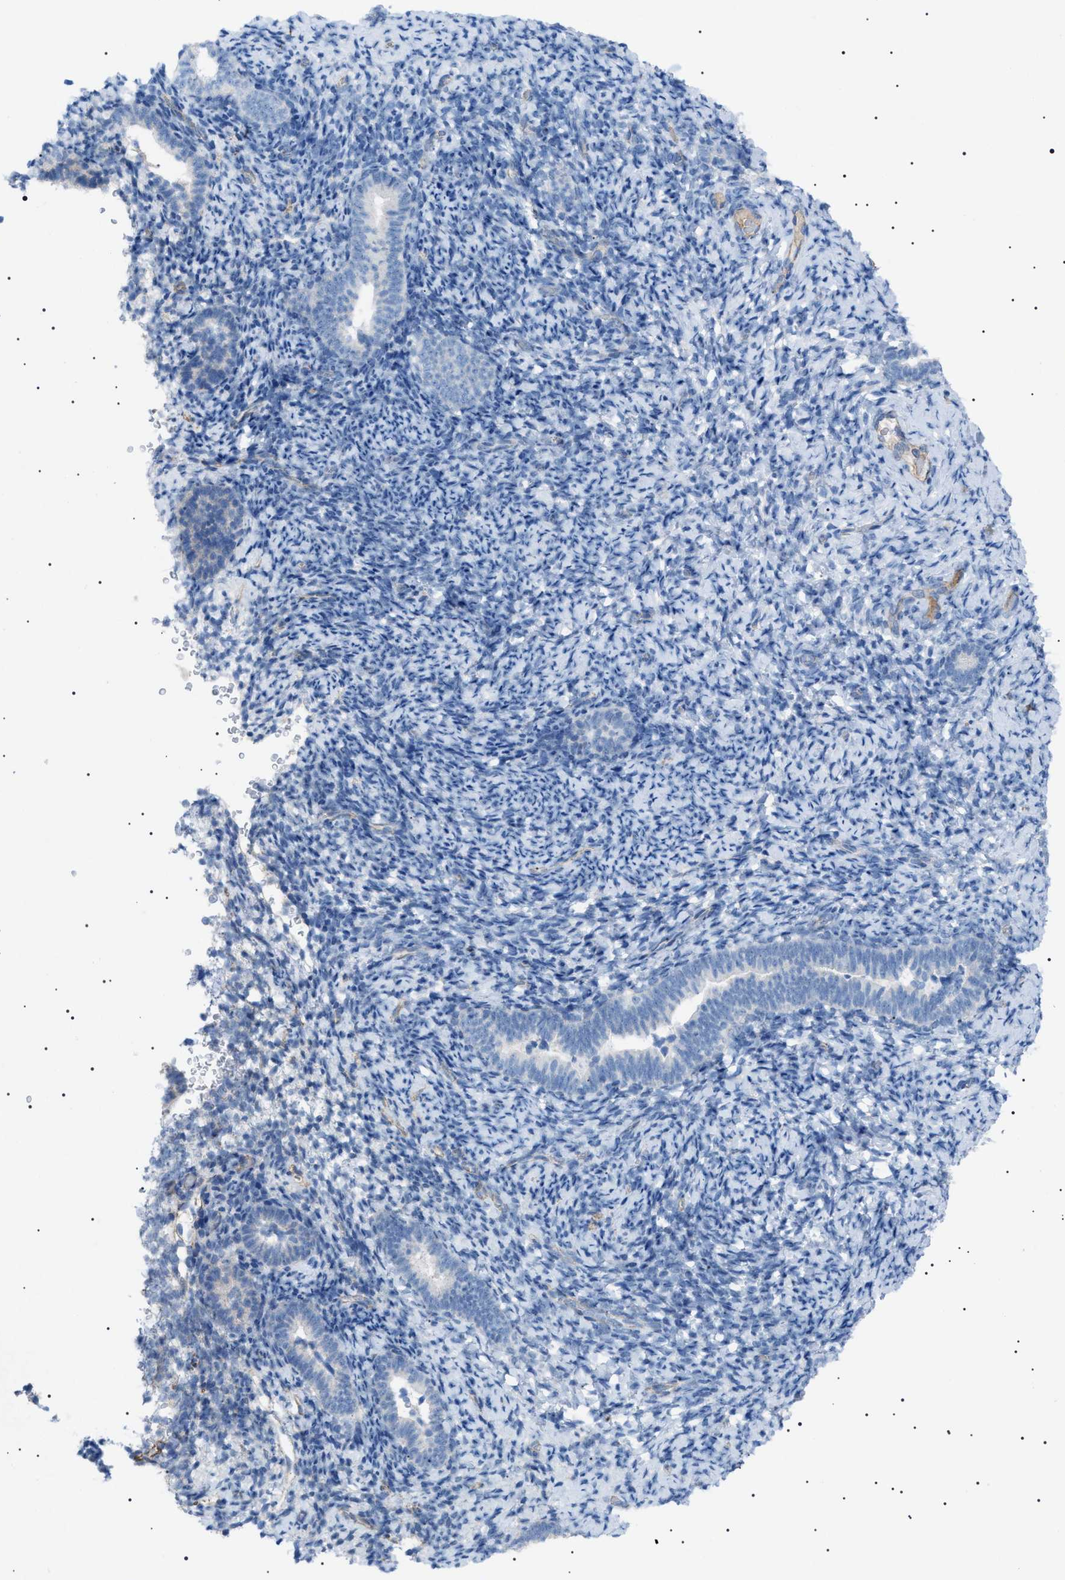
{"staining": {"intensity": "negative", "quantity": "none", "location": "none"}, "tissue": "endometrium", "cell_type": "Cells in endometrial stroma", "image_type": "normal", "snomed": [{"axis": "morphology", "description": "Normal tissue, NOS"}, {"axis": "topography", "description": "Endometrium"}], "caption": "Cells in endometrial stroma are negative for protein expression in unremarkable human endometrium. (DAB (3,3'-diaminobenzidine) IHC, high magnification).", "gene": "ADAMTS1", "patient": {"sex": "female", "age": 51}}